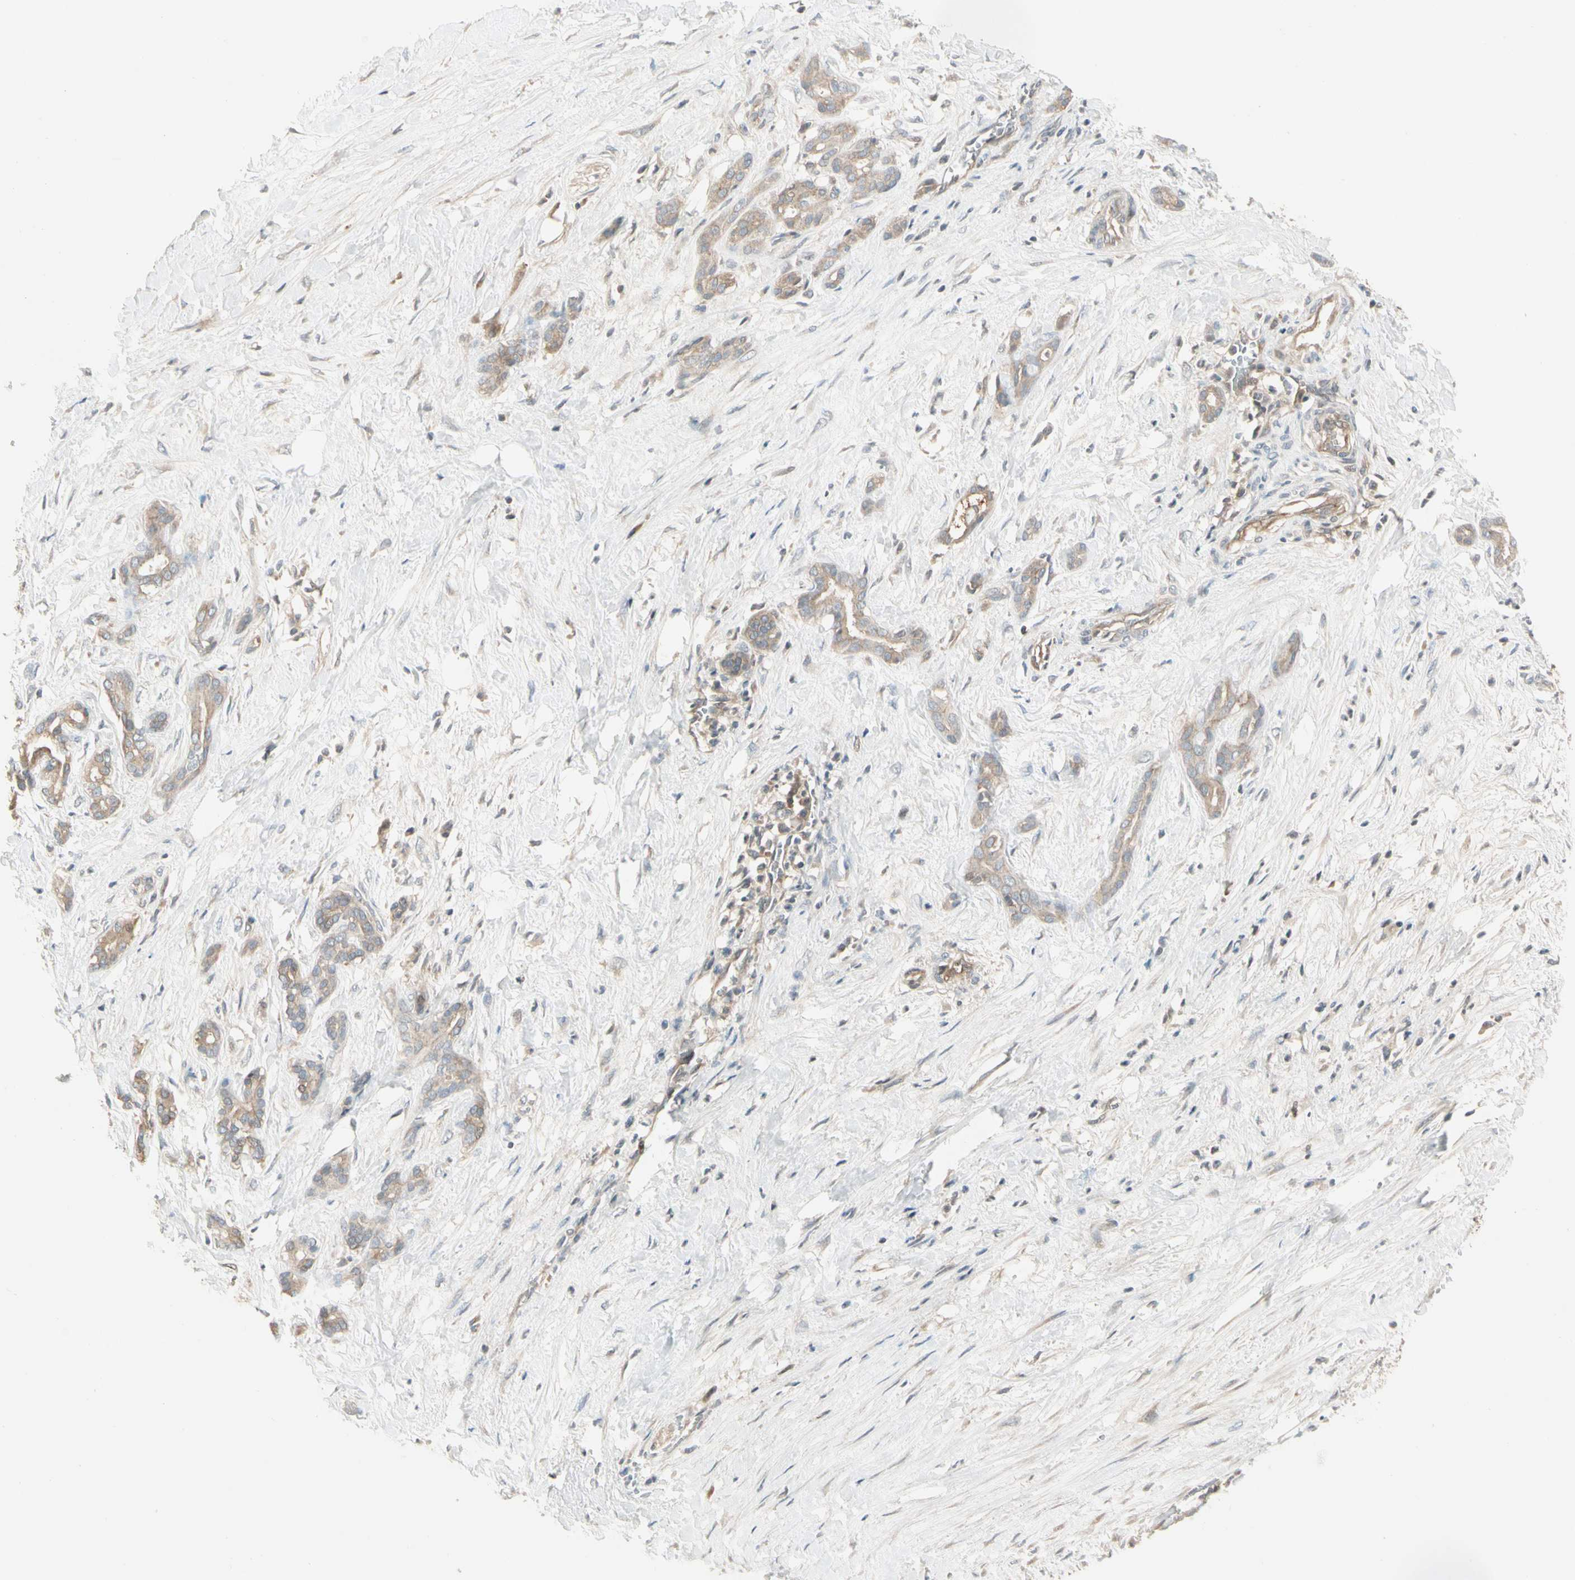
{"staining": {"intensity": "weak", "quantity": ">75%", "location": "cytoplasmic/membranous"}, "tissue": "pancreatic cancer", "cell_type": "Tumor cells", "image_type": "cancer", "snomed": [{"axis": "morphology", "description": "Adenocarcinoma, NOS"}, {"axis": "topography", "description": "Pancreas"}], "caption": "Adenocarcinoma (pancreatic) stained for a protein (brown) demonstrates weak cytoplasmic/membranous positive positivity in about >75% of tumor cells.", "gene": "ICAM5", "patient": {"sex": "male", "age": 41}}